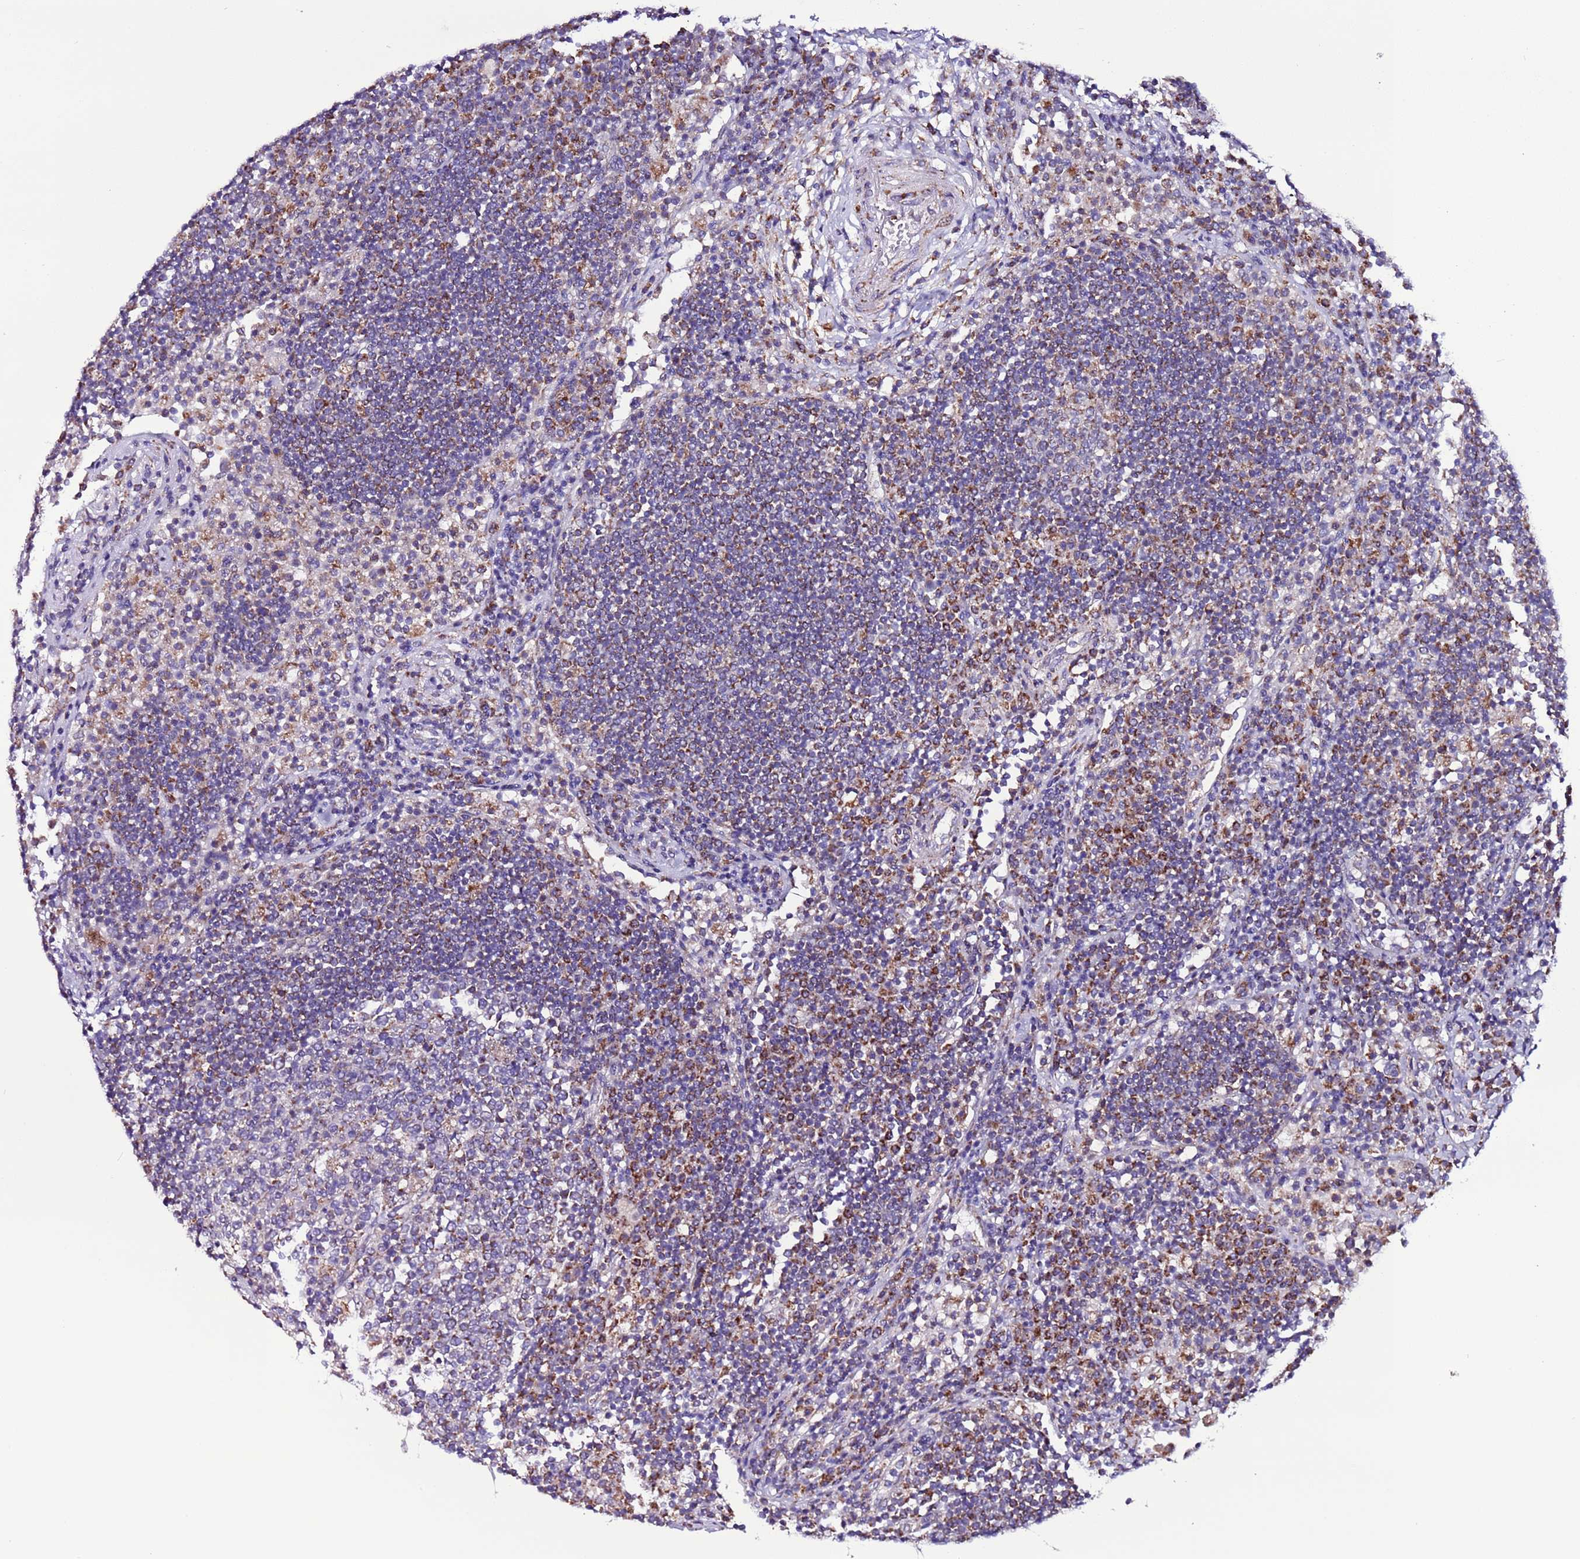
{"staining": {"intensity": "weak", "quantity": "<25%", "location": "cytoplasmic/membranous"}, "tissue": "lymph node", "cell_type": "Germinal center cells", "image_type": "normal", "snomed": [{"axis": "morphology", "description": "Normal tissue, NOS"}, {"axis": "topography", "description": "Lymph node"}], "caption": "This is an immunohistochemistry (IHC) micrograph of benign lymph node. There is no expression in germinal center cells.", "gene": "UEVLD", "patient": {"sex": "female", "age": 53}}